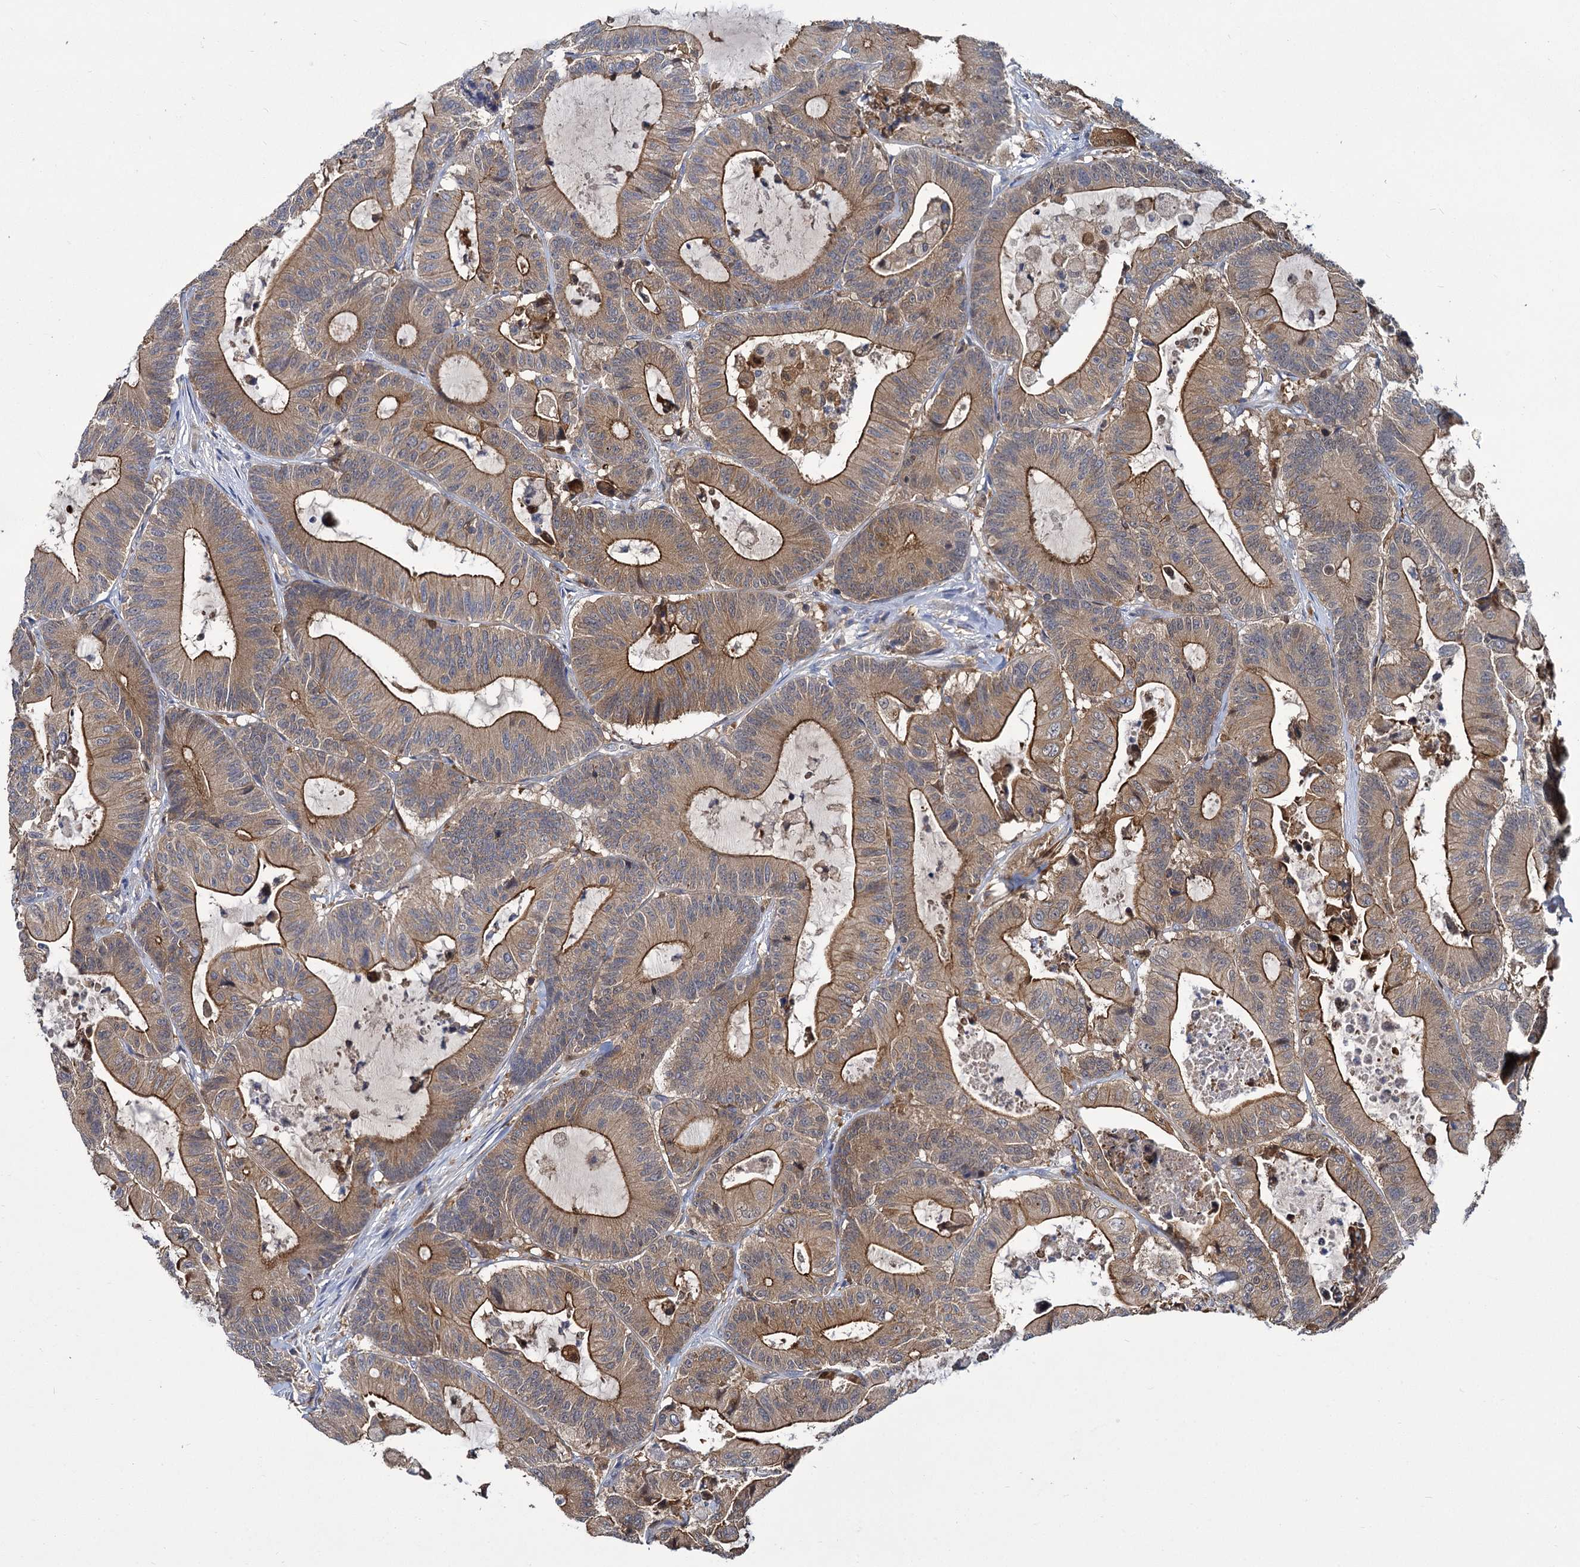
{"staining": {"intensity": "moderate", "quantity": ">75%", "location": "cytoplasmic/membranous"}, "tissue": "colorectal cancer", "cell_type": "Tumor cells", "image_type": "cancer", "snomed": [{"axis": "morphology", "description": "Adenocarcinoma, NOS"}, {"axis": "topography", "description": "Colon"}], "caption": "An image showing moderate cytoplasmic/membranous positivity in approximately >75% of tumor cells in adenocarcinoma (colorectal), as visualized by brown immunohistochemical staining.", "gene": "GCLC", "patient": {"sex": "female", "age": 84}}